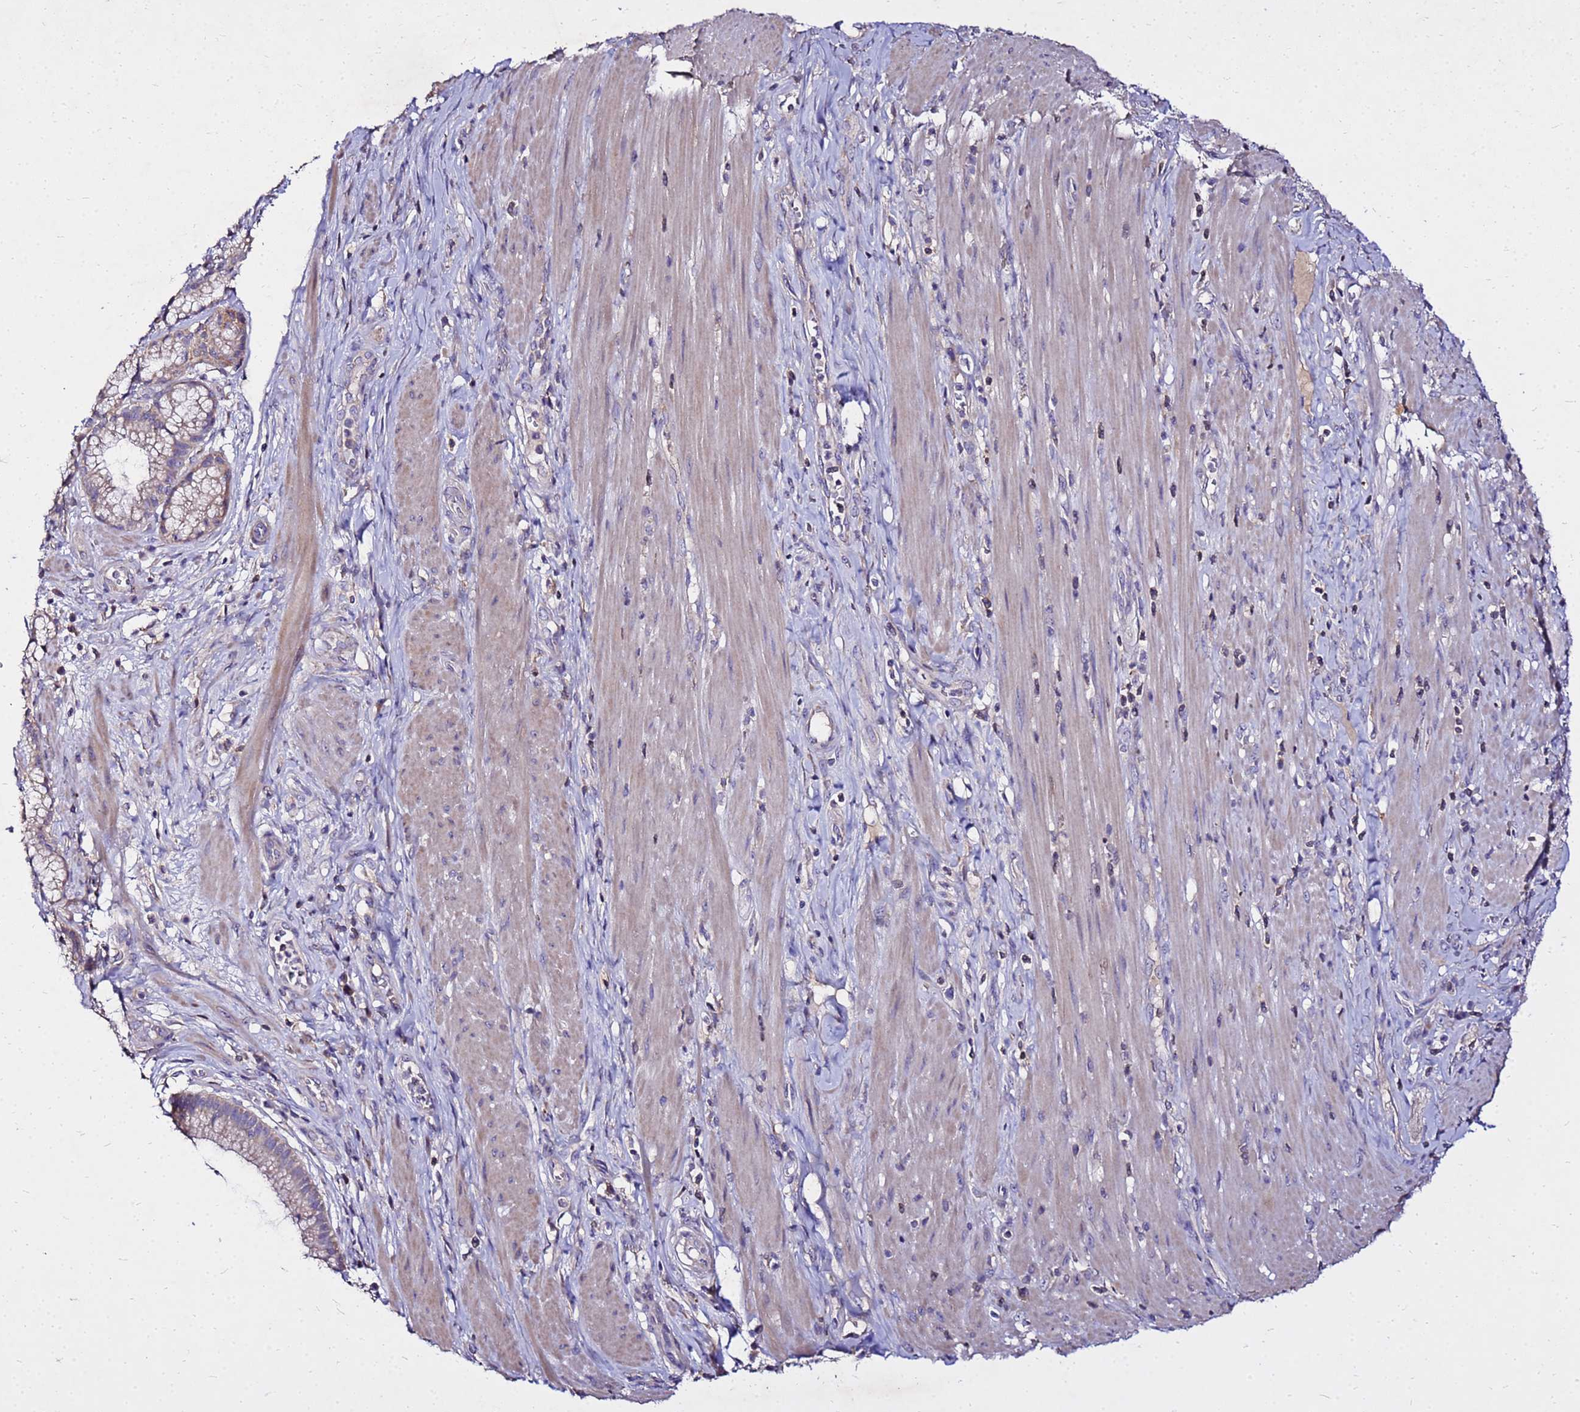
{"staining": {"intensity": "weak", "quantity": "25%-75%", "location": "cytoplasmic/membranous"}, "tissue": "pancreatic cancer", "cell_type": "Tumor cells", "image_type": "cancer", "snomed": [{"axis": "morphology", "description": "Adenocarcinoma, NOS"}, {"axis": "topography", "description": "Pancreas"}], "caption": "A brown stain highlights weak cytoplasmic/membranous expression of a protein in human adenocarcinoma (pancreatic) tumor cells.", "gene": "COX14", "patient": {"sex": "male", "age": 72}}